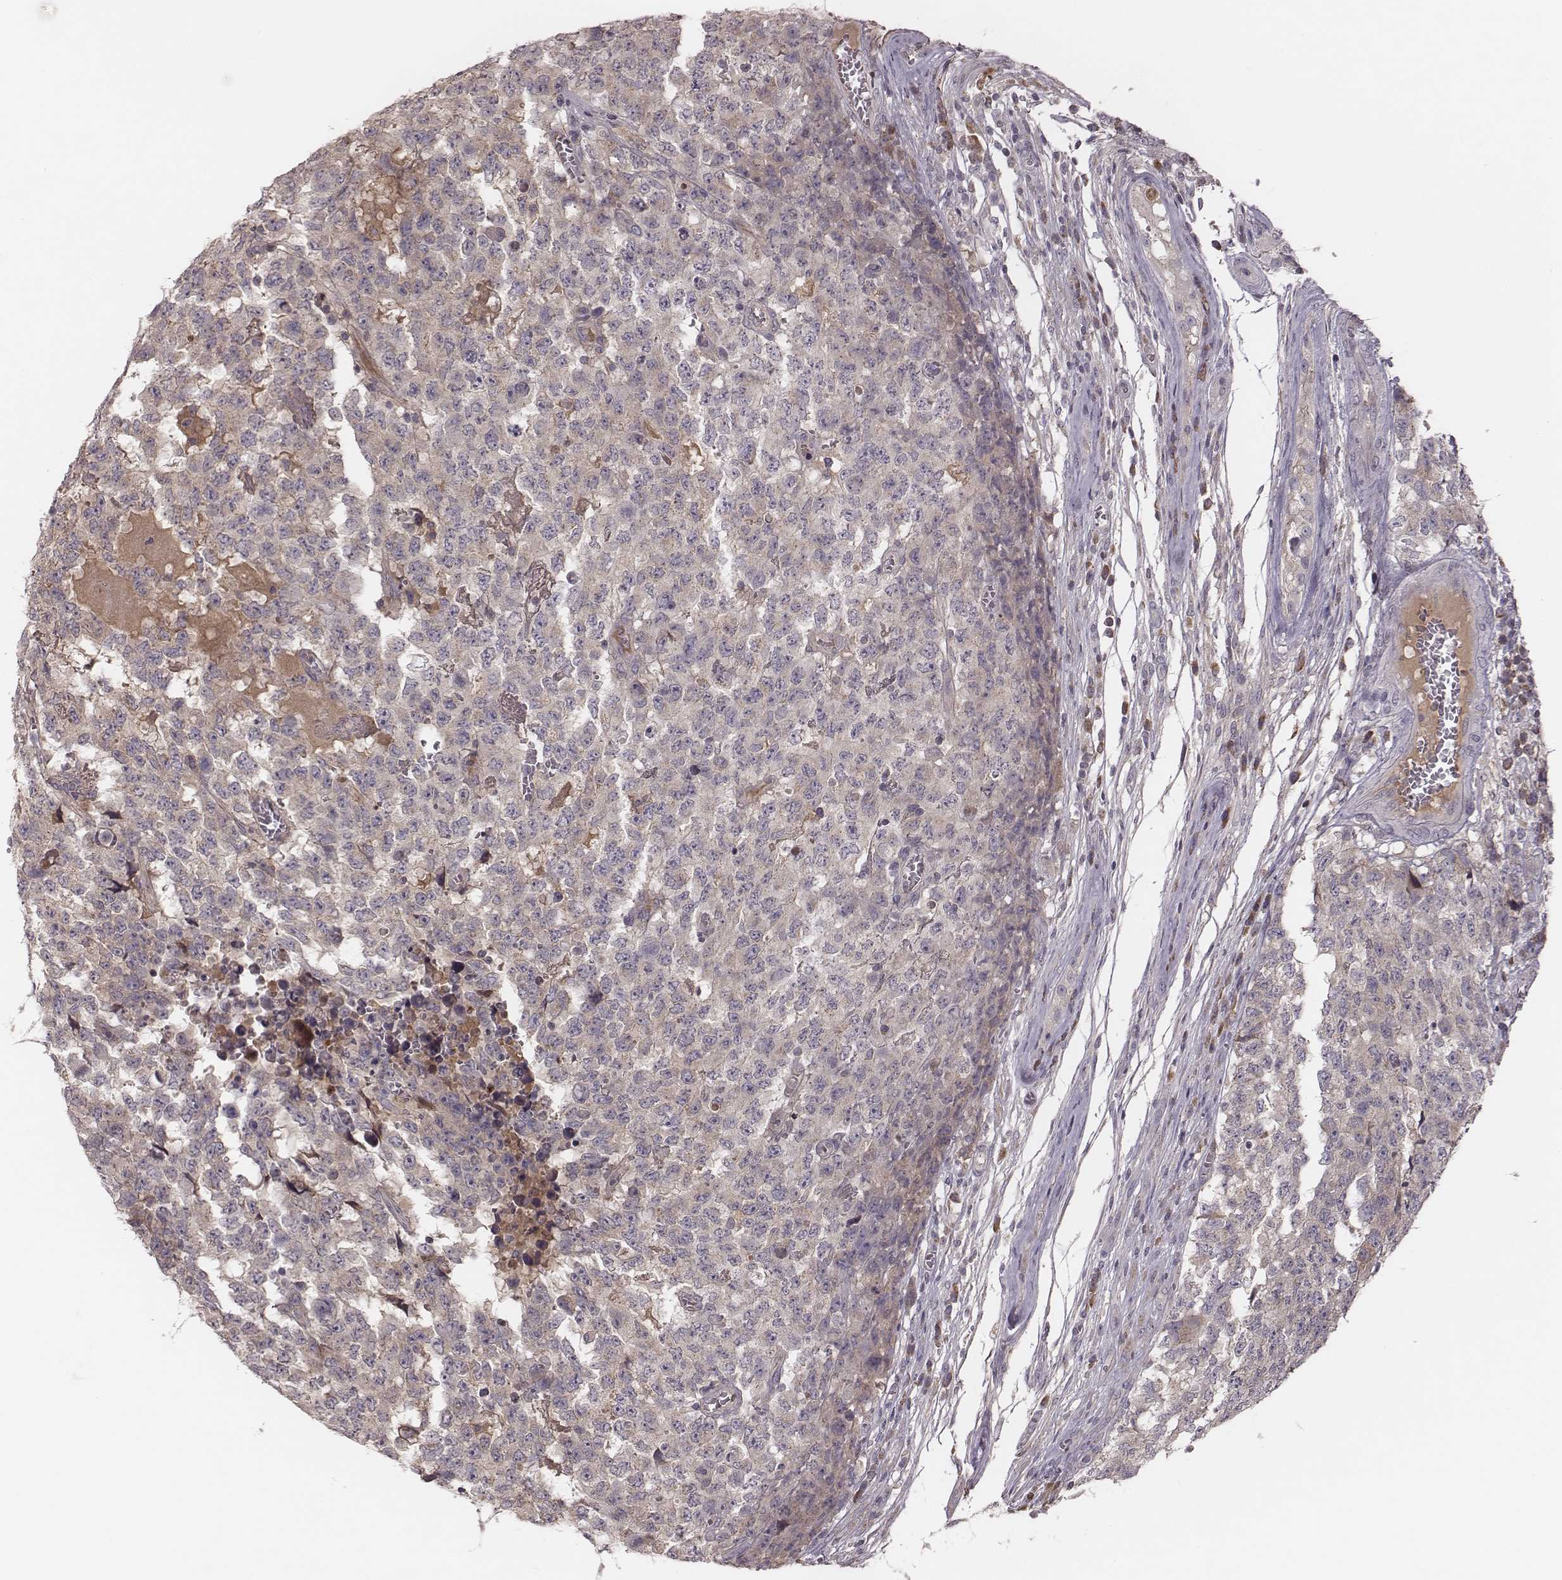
{"staining": {"intensity": "weak", "quantity": "<25%", "location": "cytoplasmic/membranous"}, "tissue": "testis cancer", "cell_type": "Tumor cells", "image_type": "cancer", "snomed": [{"axis": "morphology", "description": "Carcinoma, Embryonal, NOS"}, {"axis": "topography", "description": "Testis"}], "caption": "DAB (3,3'-diaminobenzidine) immunohistochemical staining of embryonal carcinoma (testis) demonstrates no significant staining in tumor cells.", "gene": "P2RX5", "patient": {"sex": "male", "age": 23}}